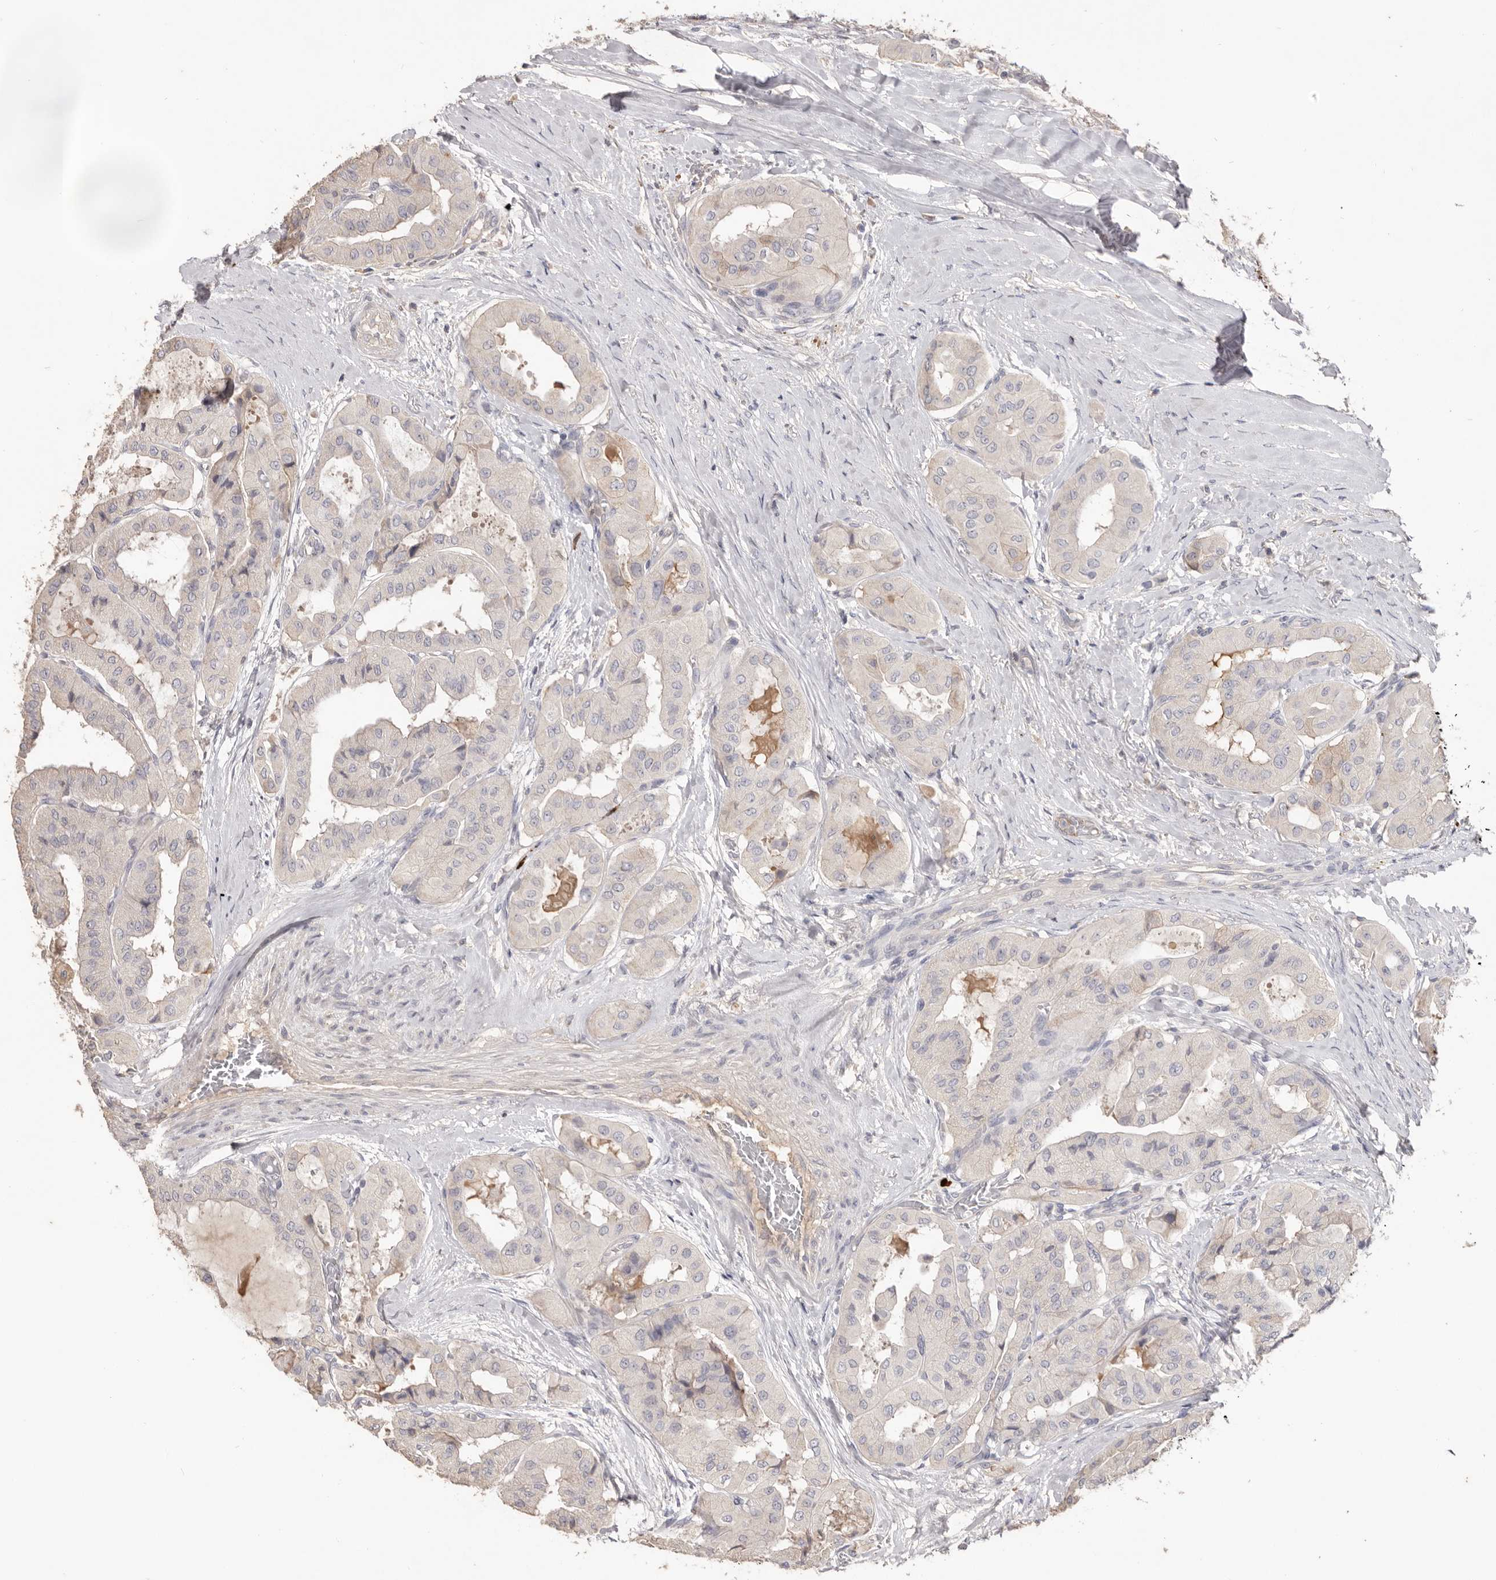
{"staining": {"intensity": "negative", "quantity": "none", "location": "none"}, "tissue": "thyroid cancer", "cell_type": "Tumor cells", "image_type": "cancer", "snomed": [{"axis": "morphology", "description": "Papillary adenocarcinoma, NOS"}, {"axis": "topography", "description": "Thyroid gland"}], "caption": "A histopathology image of thyroid cancer (papillary adenocarcinoma) stained for a protein displays no brown staining in tumor cells.", "gene": "HCAR2", "patient": {"sex": "female", "age": 59}}